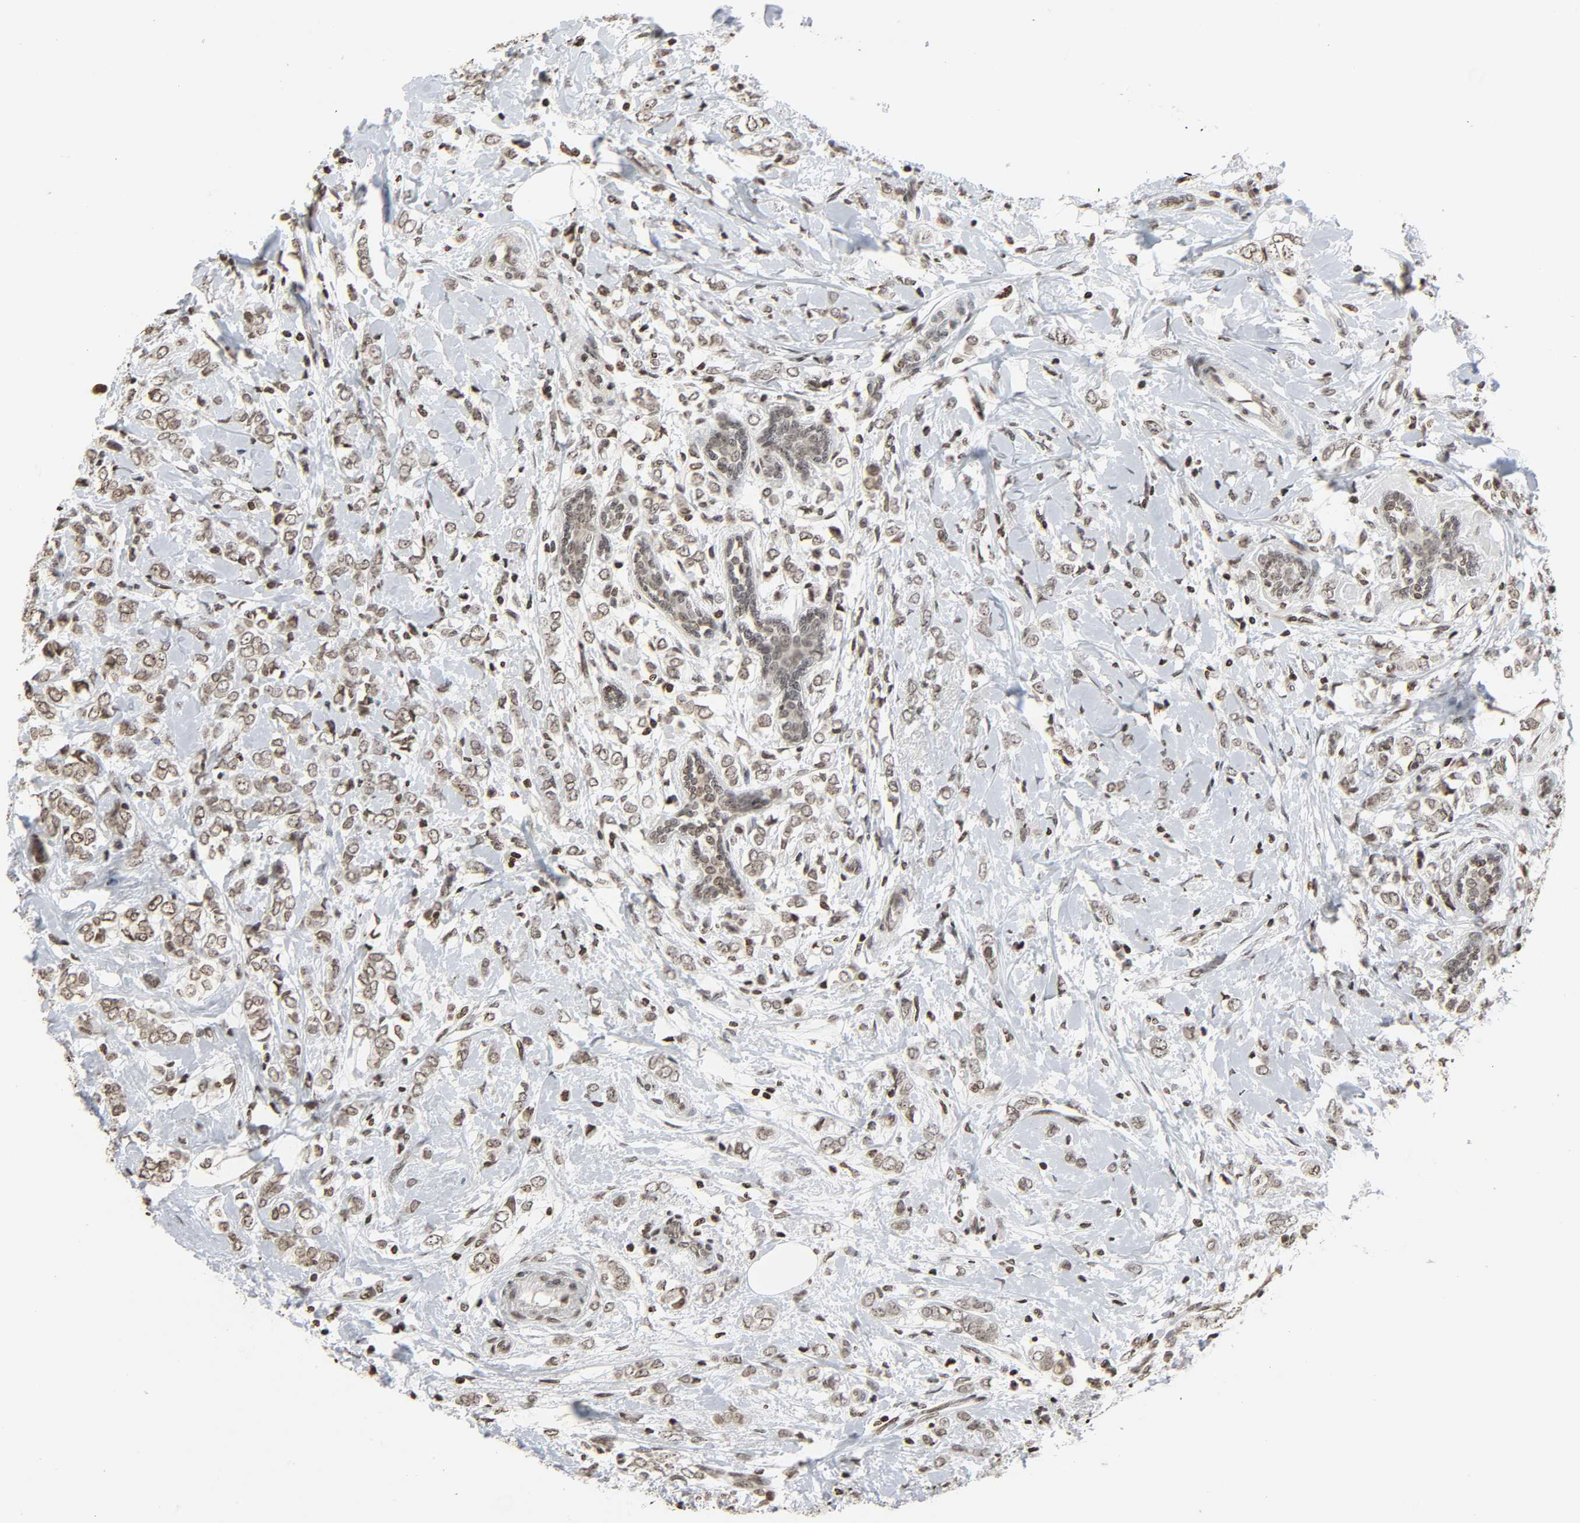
{"staining": {"intensity": "moderate", "quantity": ">75%", "location": "nuclear"}, "tissue": "breast cancer", "cell_type": "Tumor cells", "image_type": "cancer", "snomed": [{"axis": "morphology", "description": "Normal tissue, NOS"}, {"axis": "morphology", "description": "Lobular carcinoma"}, {"axis": "topography", "description": "Breast"}], "caption": "The photomicrograph exhibits staining of breast cancer (lobular carcinoma), revealing moderate nuclear protein positivity (brown color) within tumor cells.", "gene": "ELAVL1", "patient": {"sex": "female", "age": 47}}